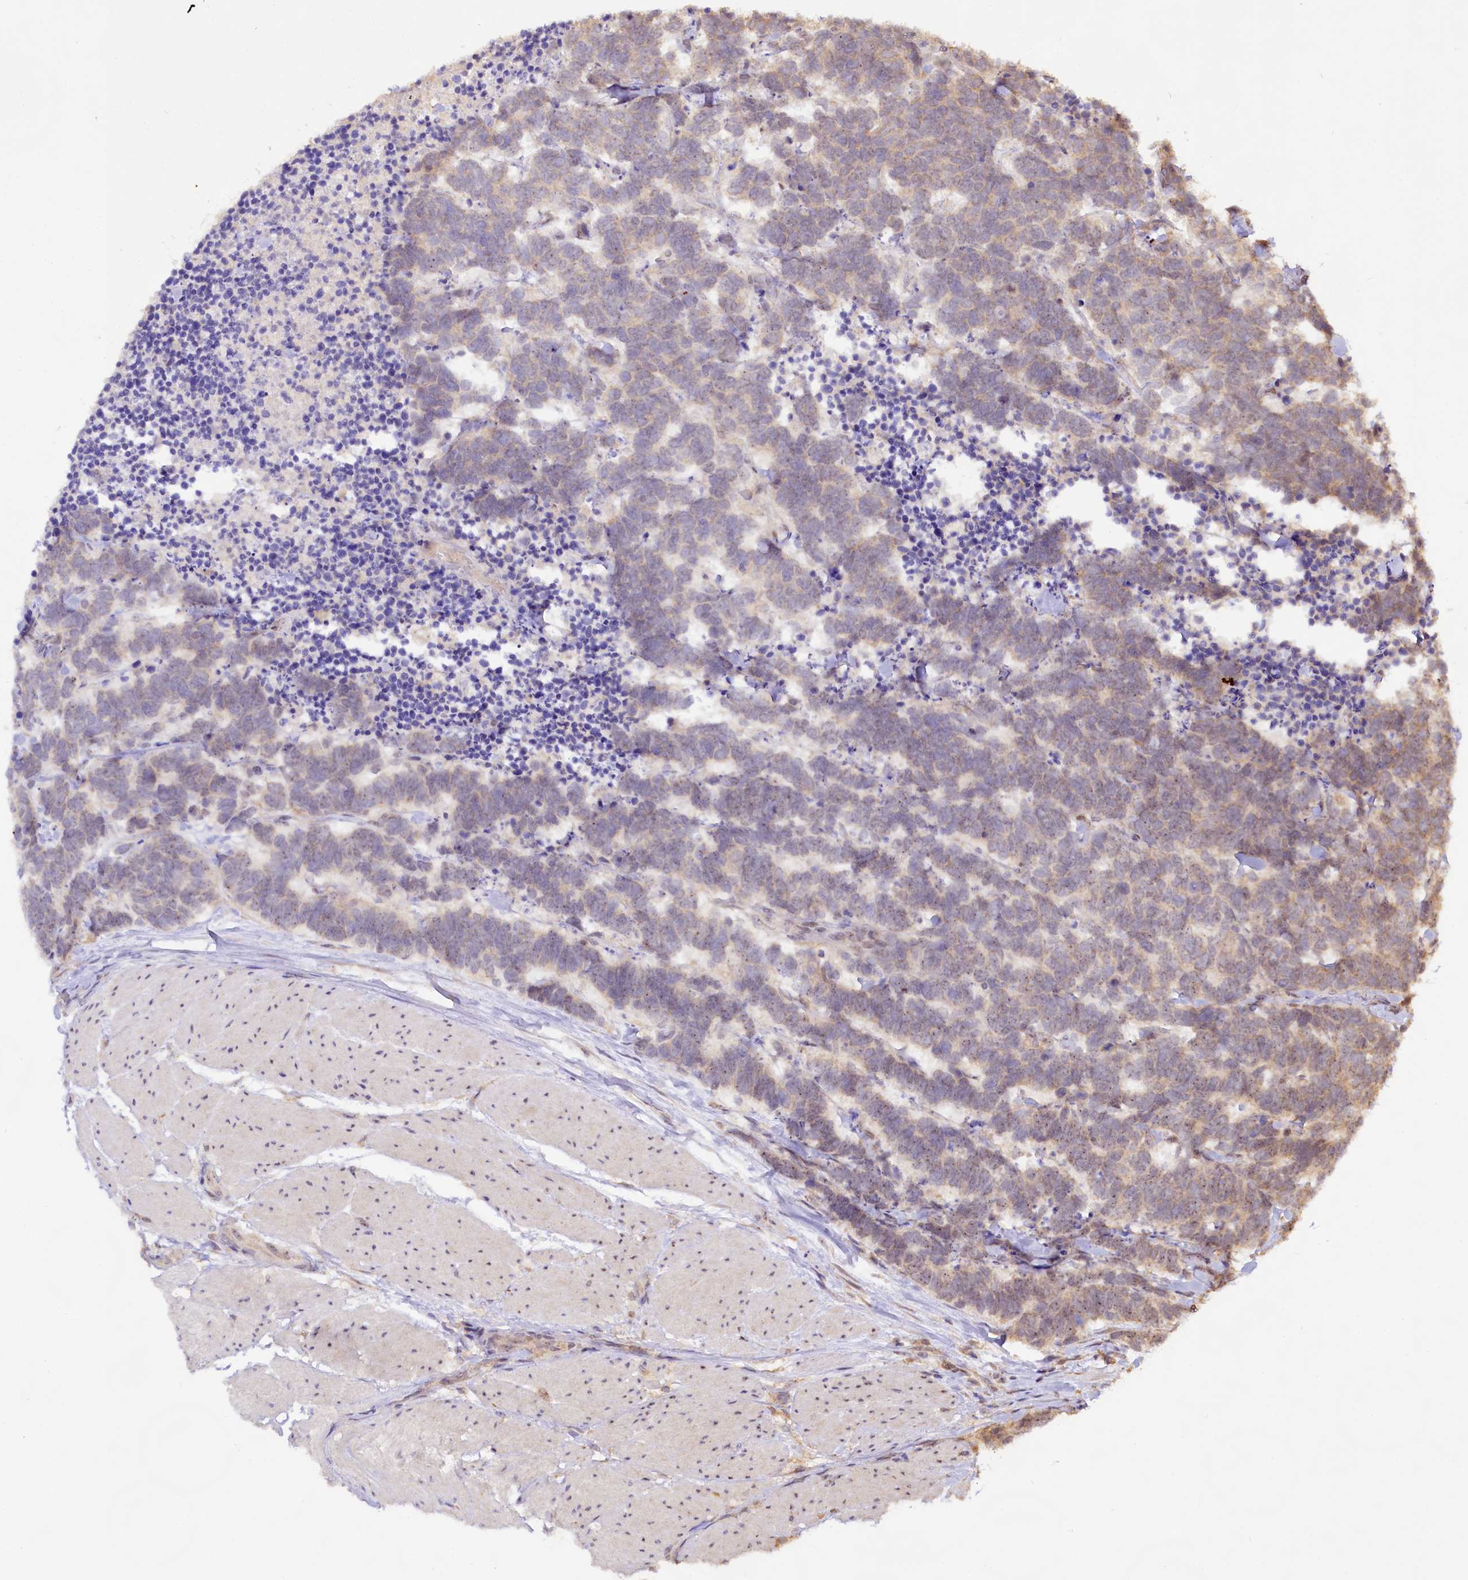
{"staining": {"intensity": "weak", "quantity": "25%-75%", "location": "nuclear"}, "tissue": "carcinoid", "cell_type": "Tumor cells", "image_type": "cancer", "snomed": [{"axis": "morphology", "description": "Carcinoma, NOS"}, {"axis": "morphology", "description": "Carcinoid, malignant, NOS"}, {"axis": "topography", "description": "Urinary bladder"}], "caption": "An image showing weak nuclear expression in about 25%-75% of tumor cells in carcinoid, as visualized by brown immunohistochemical staining.", "gene": "RRP8", "patient": {"sex": "male", "age": 57}}